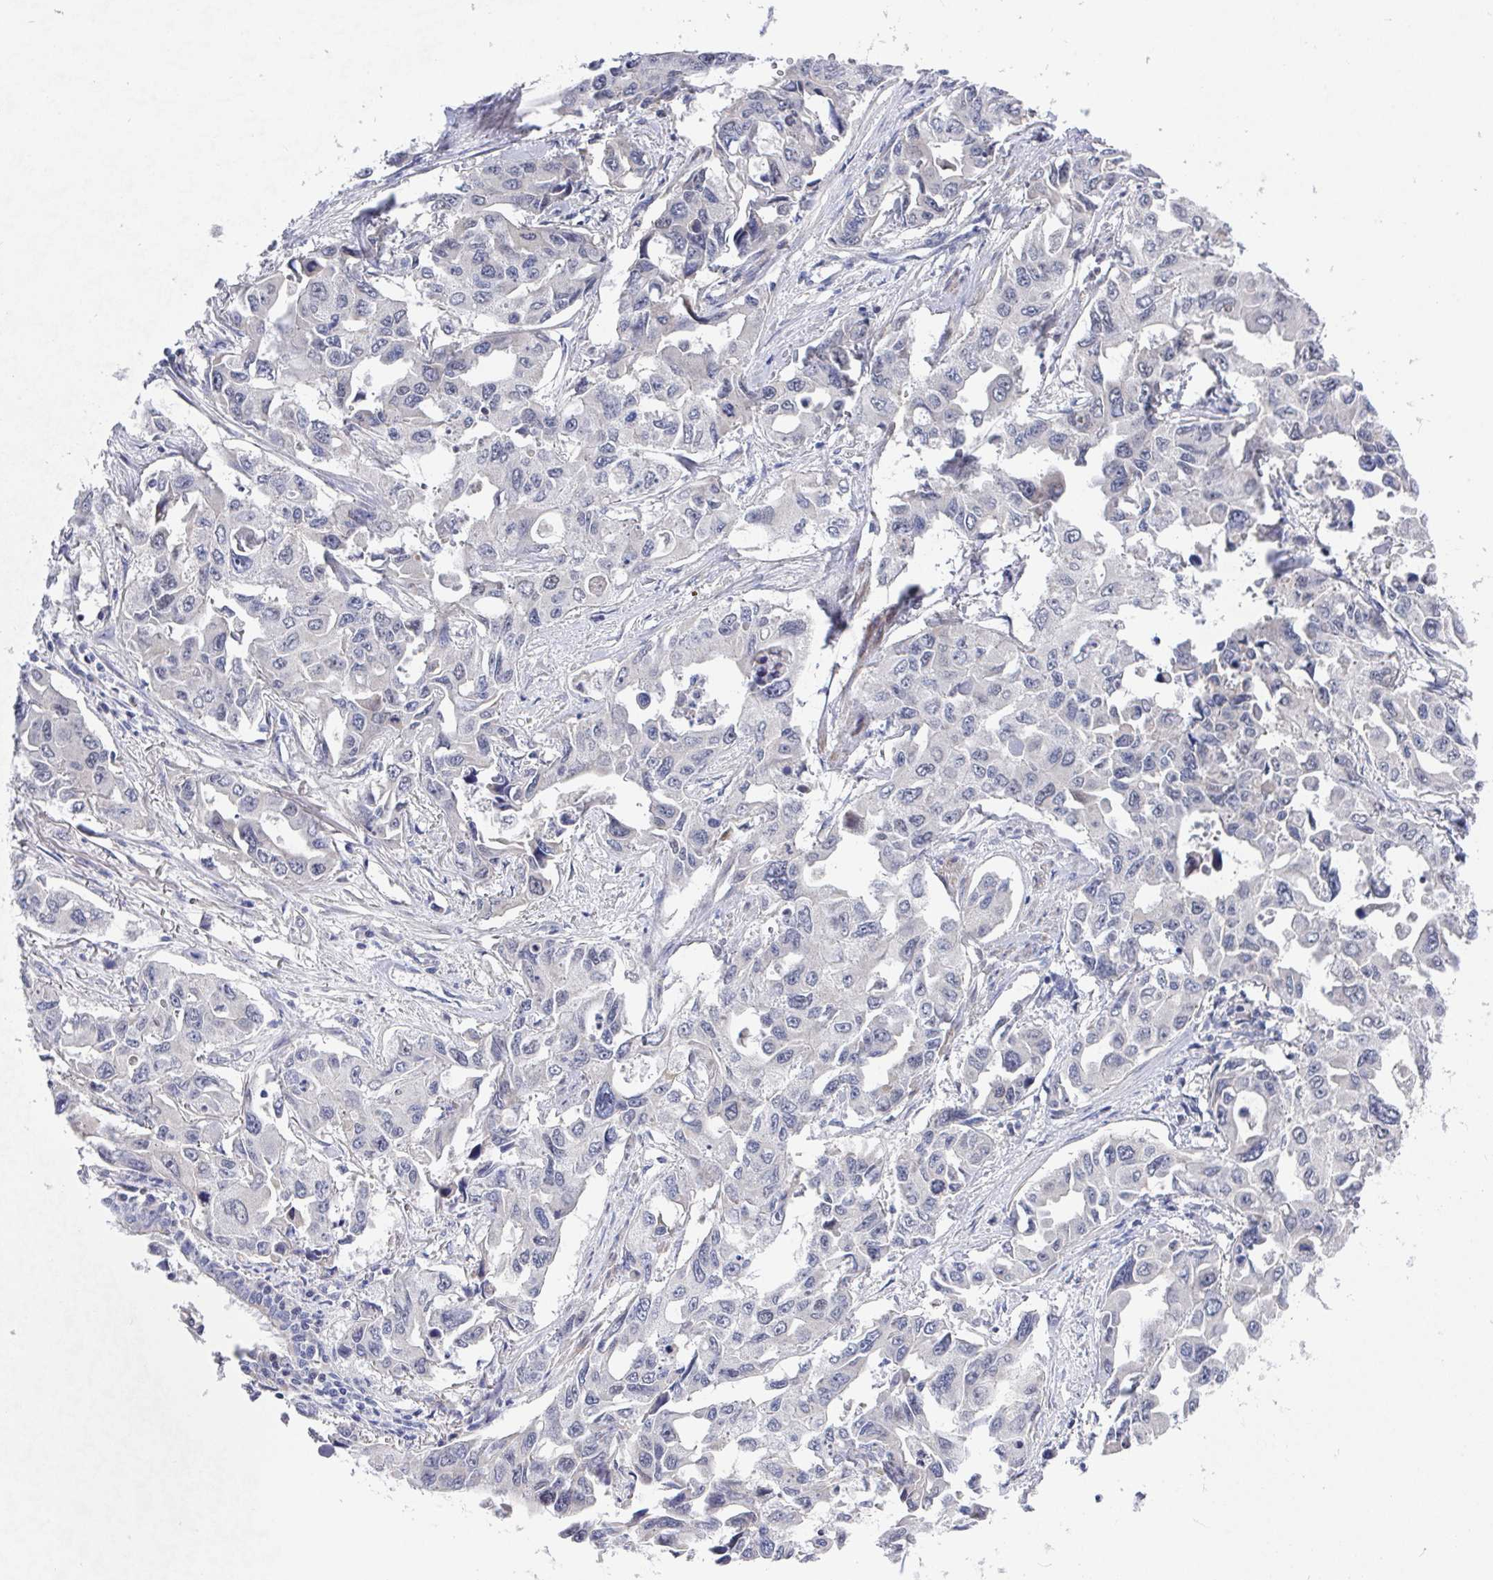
{"staining": {"intensity": "negative", "quantity": "none", "location": "none"}, "tissue": "lung cancer", "cell_type": "Tumor cells", "image_type": "cancer", "snomed": [{"axis": "morphology", "description": "Adenocarcinoma, NOS"}, {"axis": "topography", "description": "Lung"}], "caption": "A high-resolution micrograph shows IHC staining of lung adenocarcinoma, which exhibits no significant staining in tumor cells.", "gene": "ATP5F1C", "patient": {"sex": "male", "age": 64}}